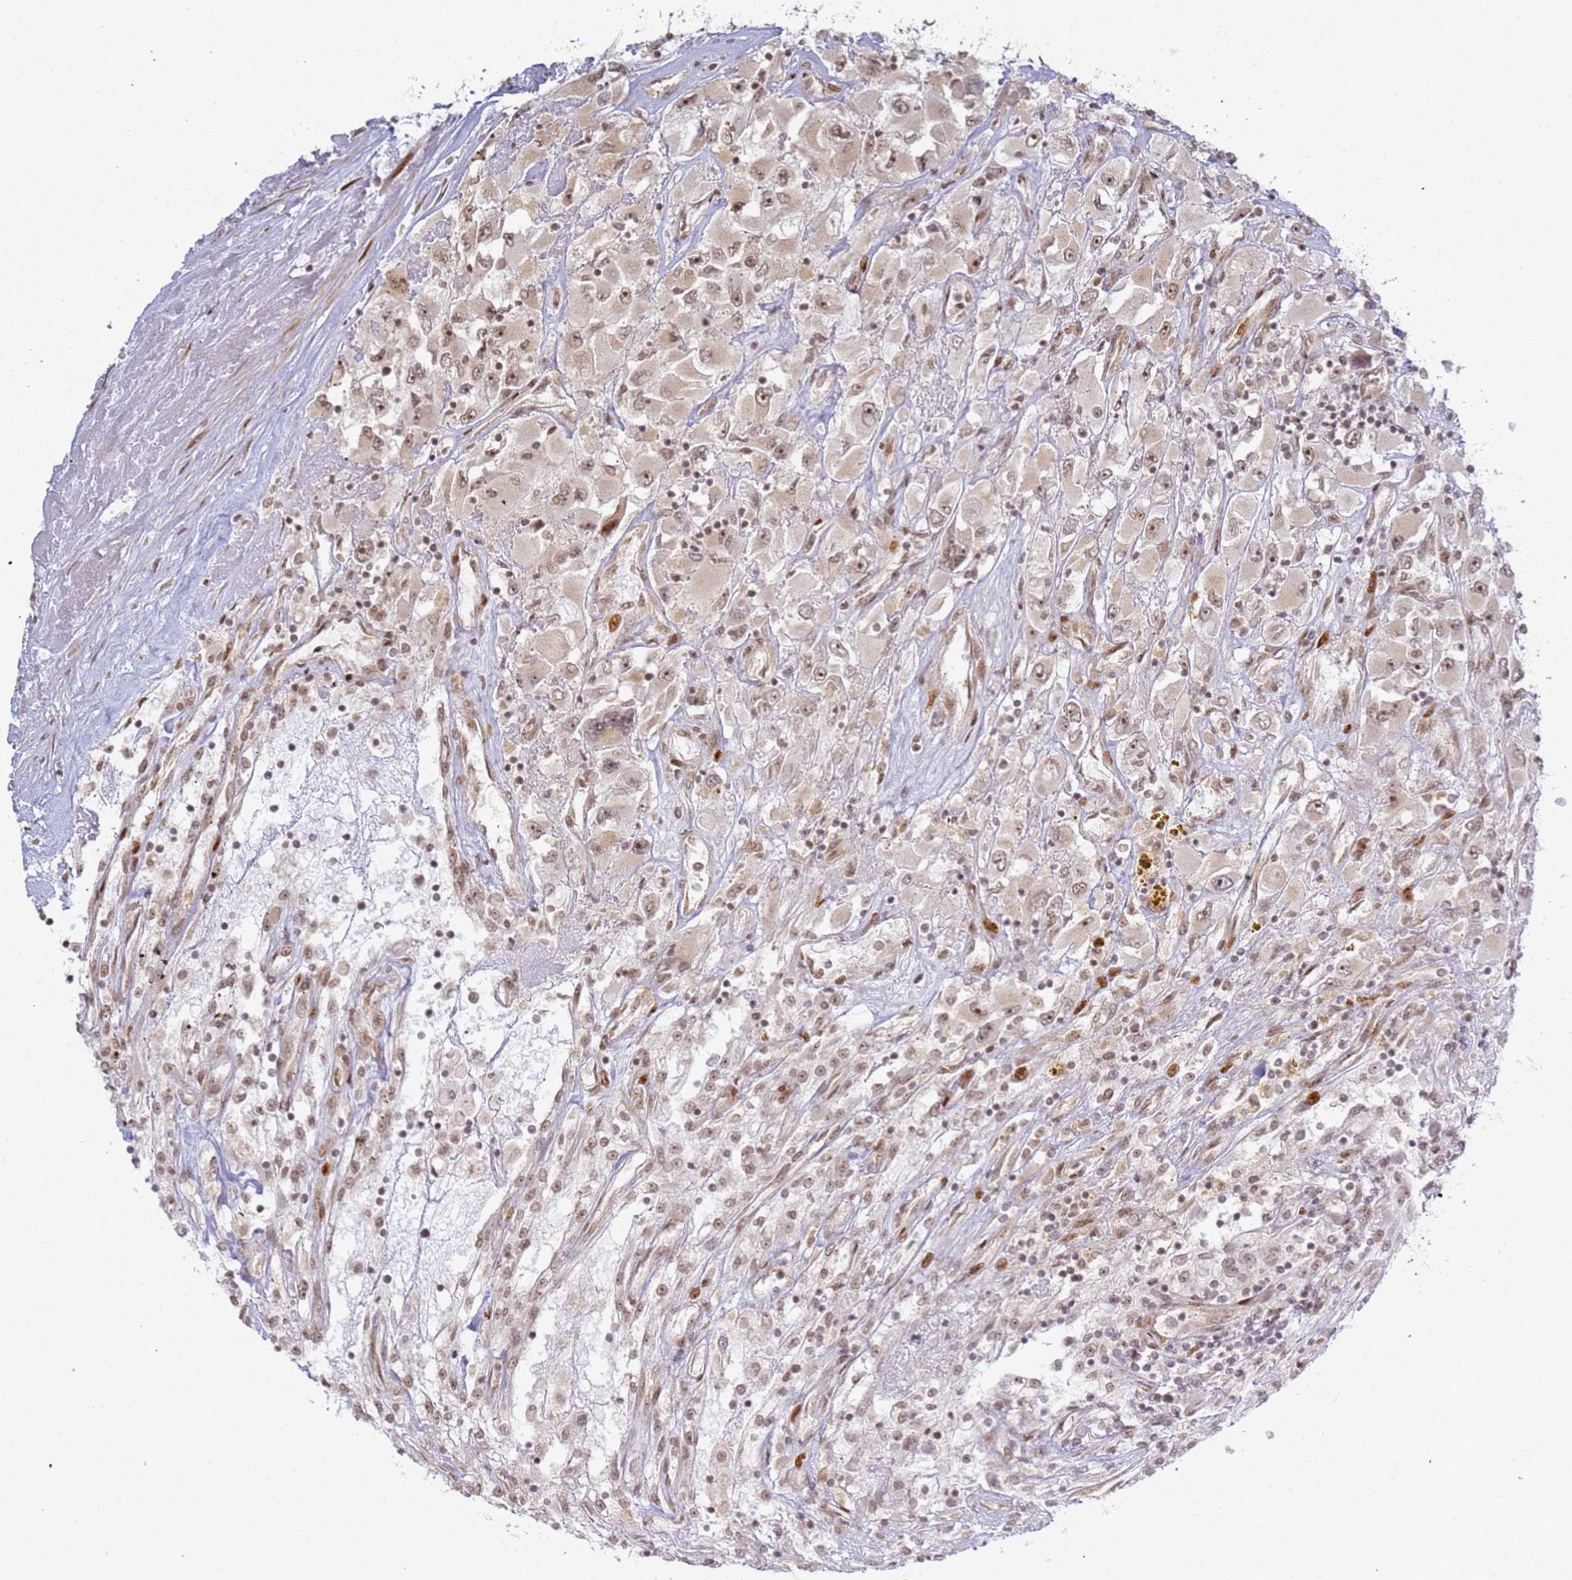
{"staining": {"intensity": "moderate", "quantity": ">75%", "location": "nuclear"}, "tissue": "renal cancer", "cell_type": "Tumor cells", "image_type": "cancer", "snomed": [{"axis": "morphology", "description": "Adenocarcinoma, NOS"}, {"axis": "topography", "description": "Kidney"}], "caption": "High-power microscopy captured an immunohistochemistry micrograph of renal adenocarcinoma, revealing moderate nuclear staining in approximately >75% of tumor cells.", "gene": "ABCA2", "patient": {"sex": "female", "age": 52}}